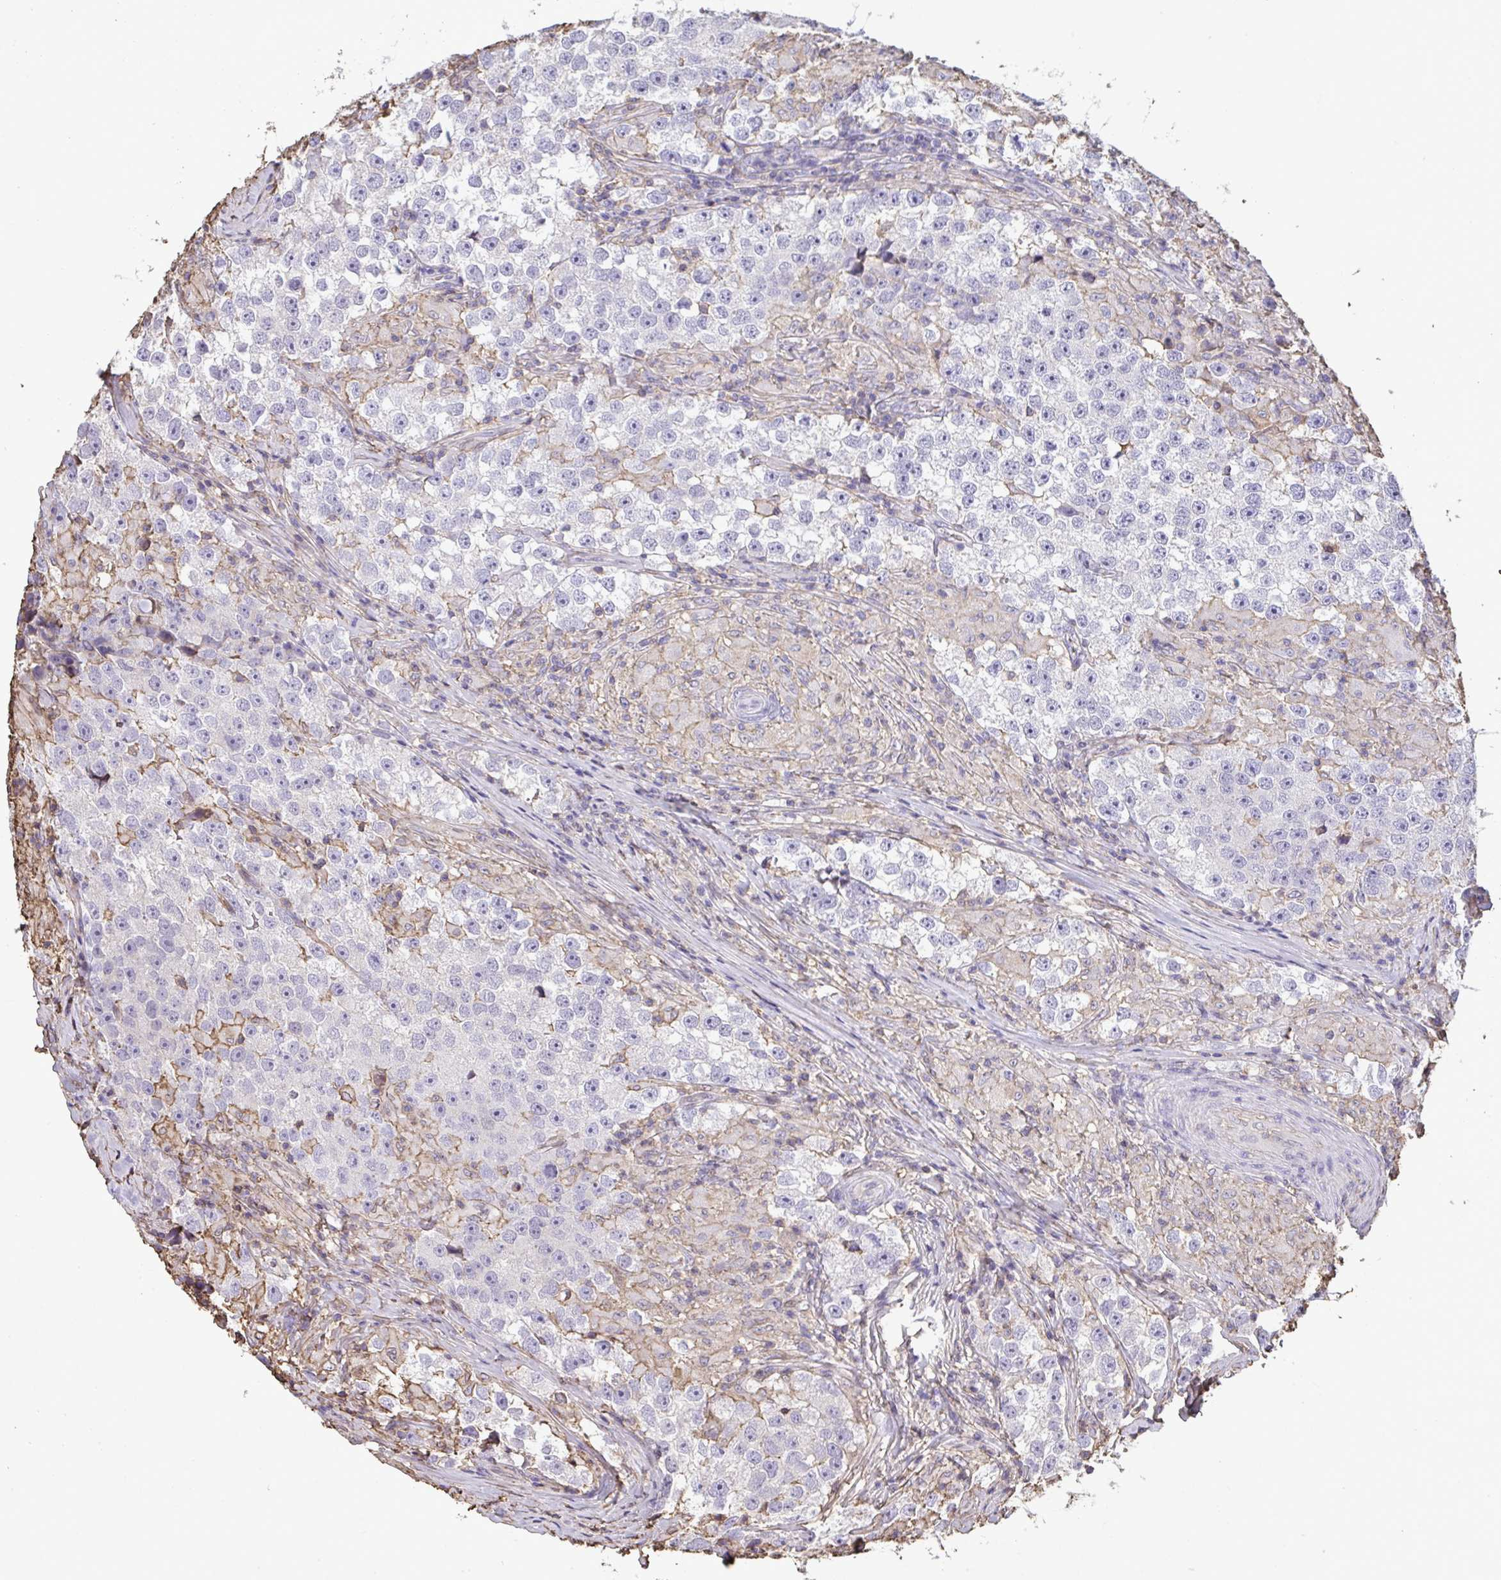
{"staining": {"intensity": "negative", "quantity": "none", "location": "none"}, "tissue": "testis cancer", "cell_type": "Tumor cells", "image_type": "cancer", "snomed": [{"axis": "morphology", "description": "Seminoma, NOS"}, {"axis": "topography", "description": "Testis"}], "caption": "Immunohistochemical staining of human testis seminoma shows no significant positivity in tumor cells.", "gene": "ANXA5", "patient": {"sex": "male", "age": 46}}